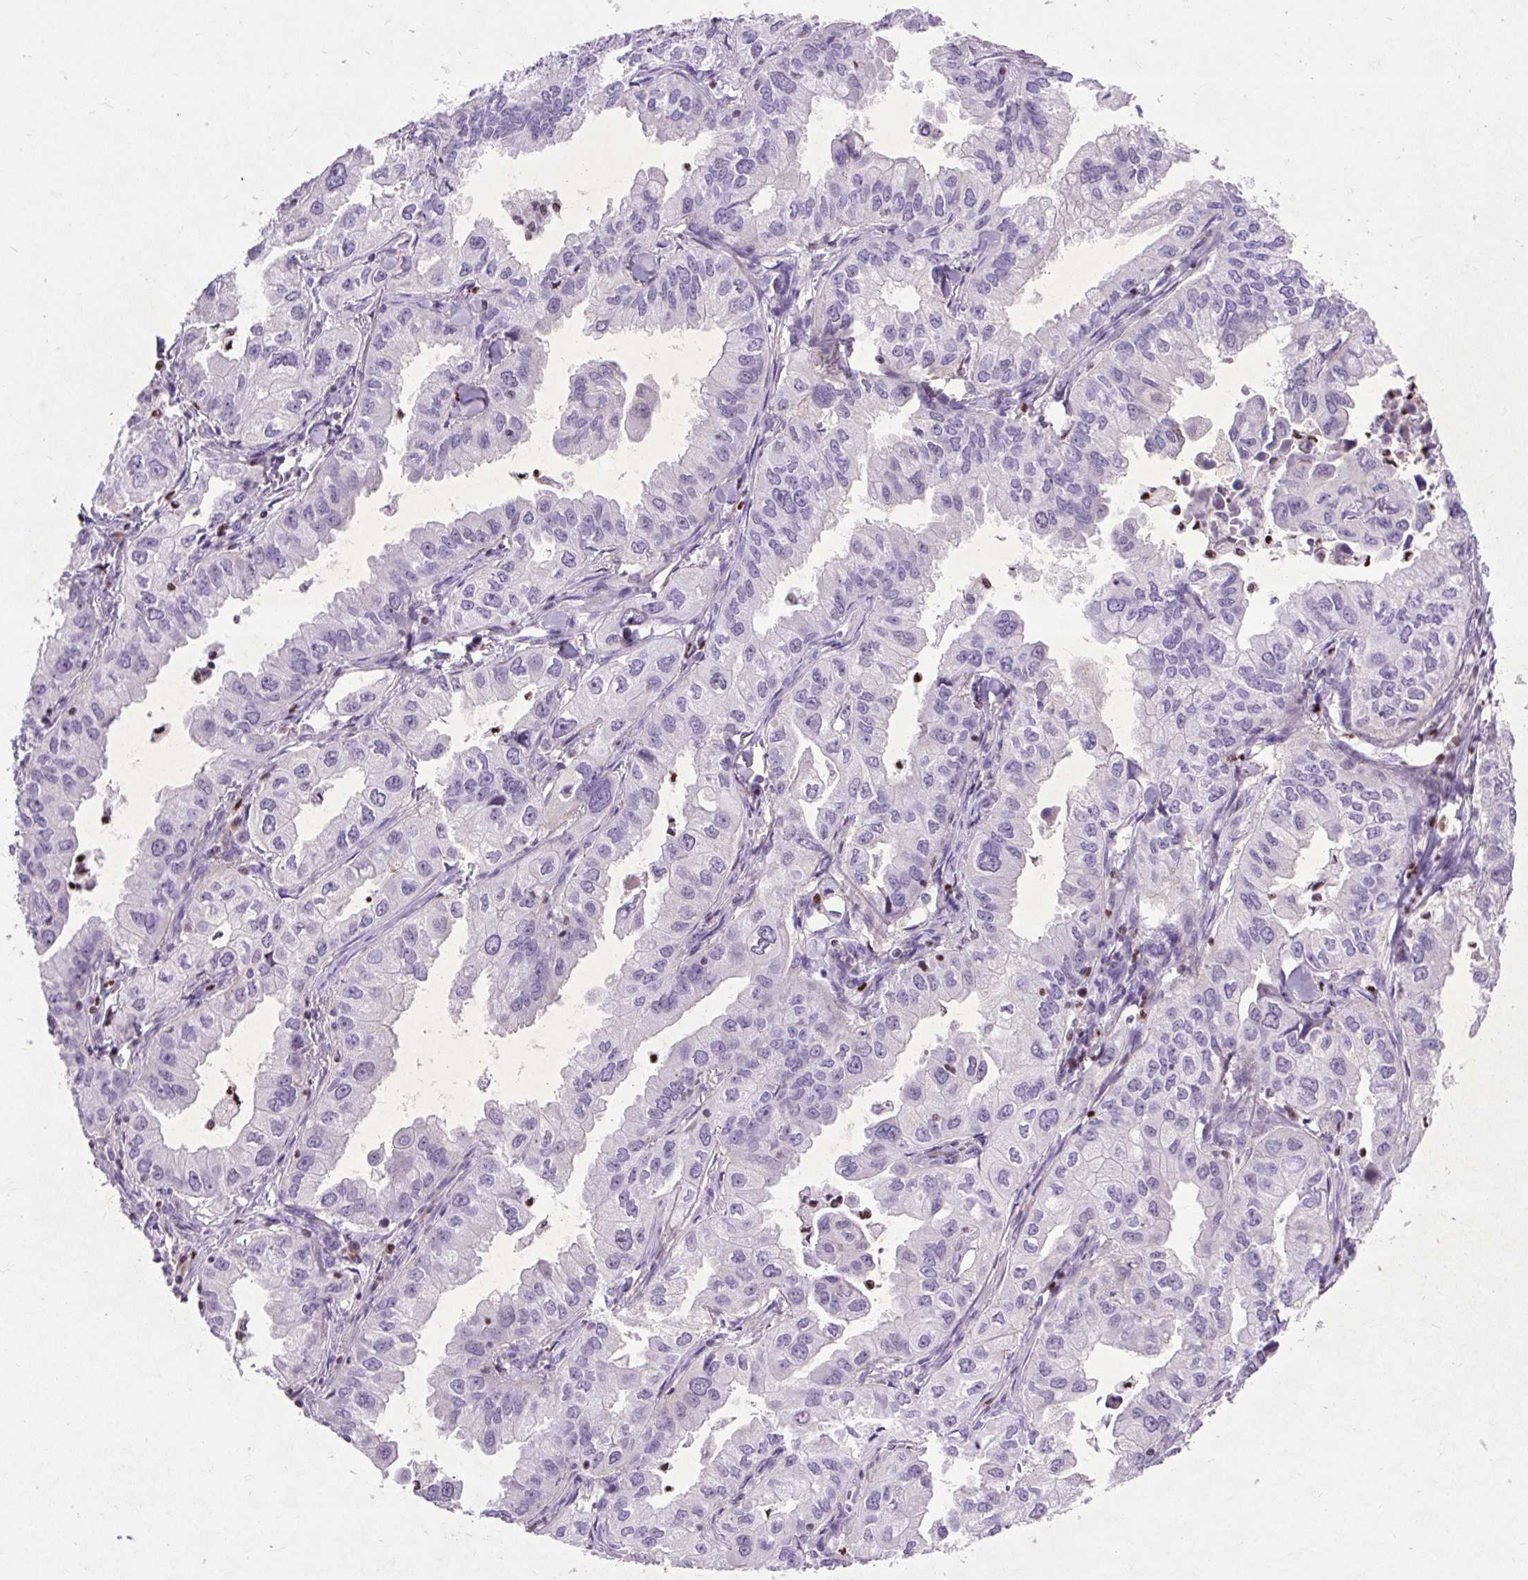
{"staining": {"intensity": "negative", "quantity": "none", "location": "none"}, "tissue": "lung cancer", "cell_type": "Tumor cells", "image_type": "cancer", "snomed": [{"axis": "morphology", "description": "Adenocarcinoma, NOS"}, {"axis": "topography", "description": "Lung"}], "caption": "IHC image of human lung cancer stained for a protein (brown), which displays no expression in tumor cells.", "gene": "SPC24", "patient": {"sex": "male", "age": 48}}